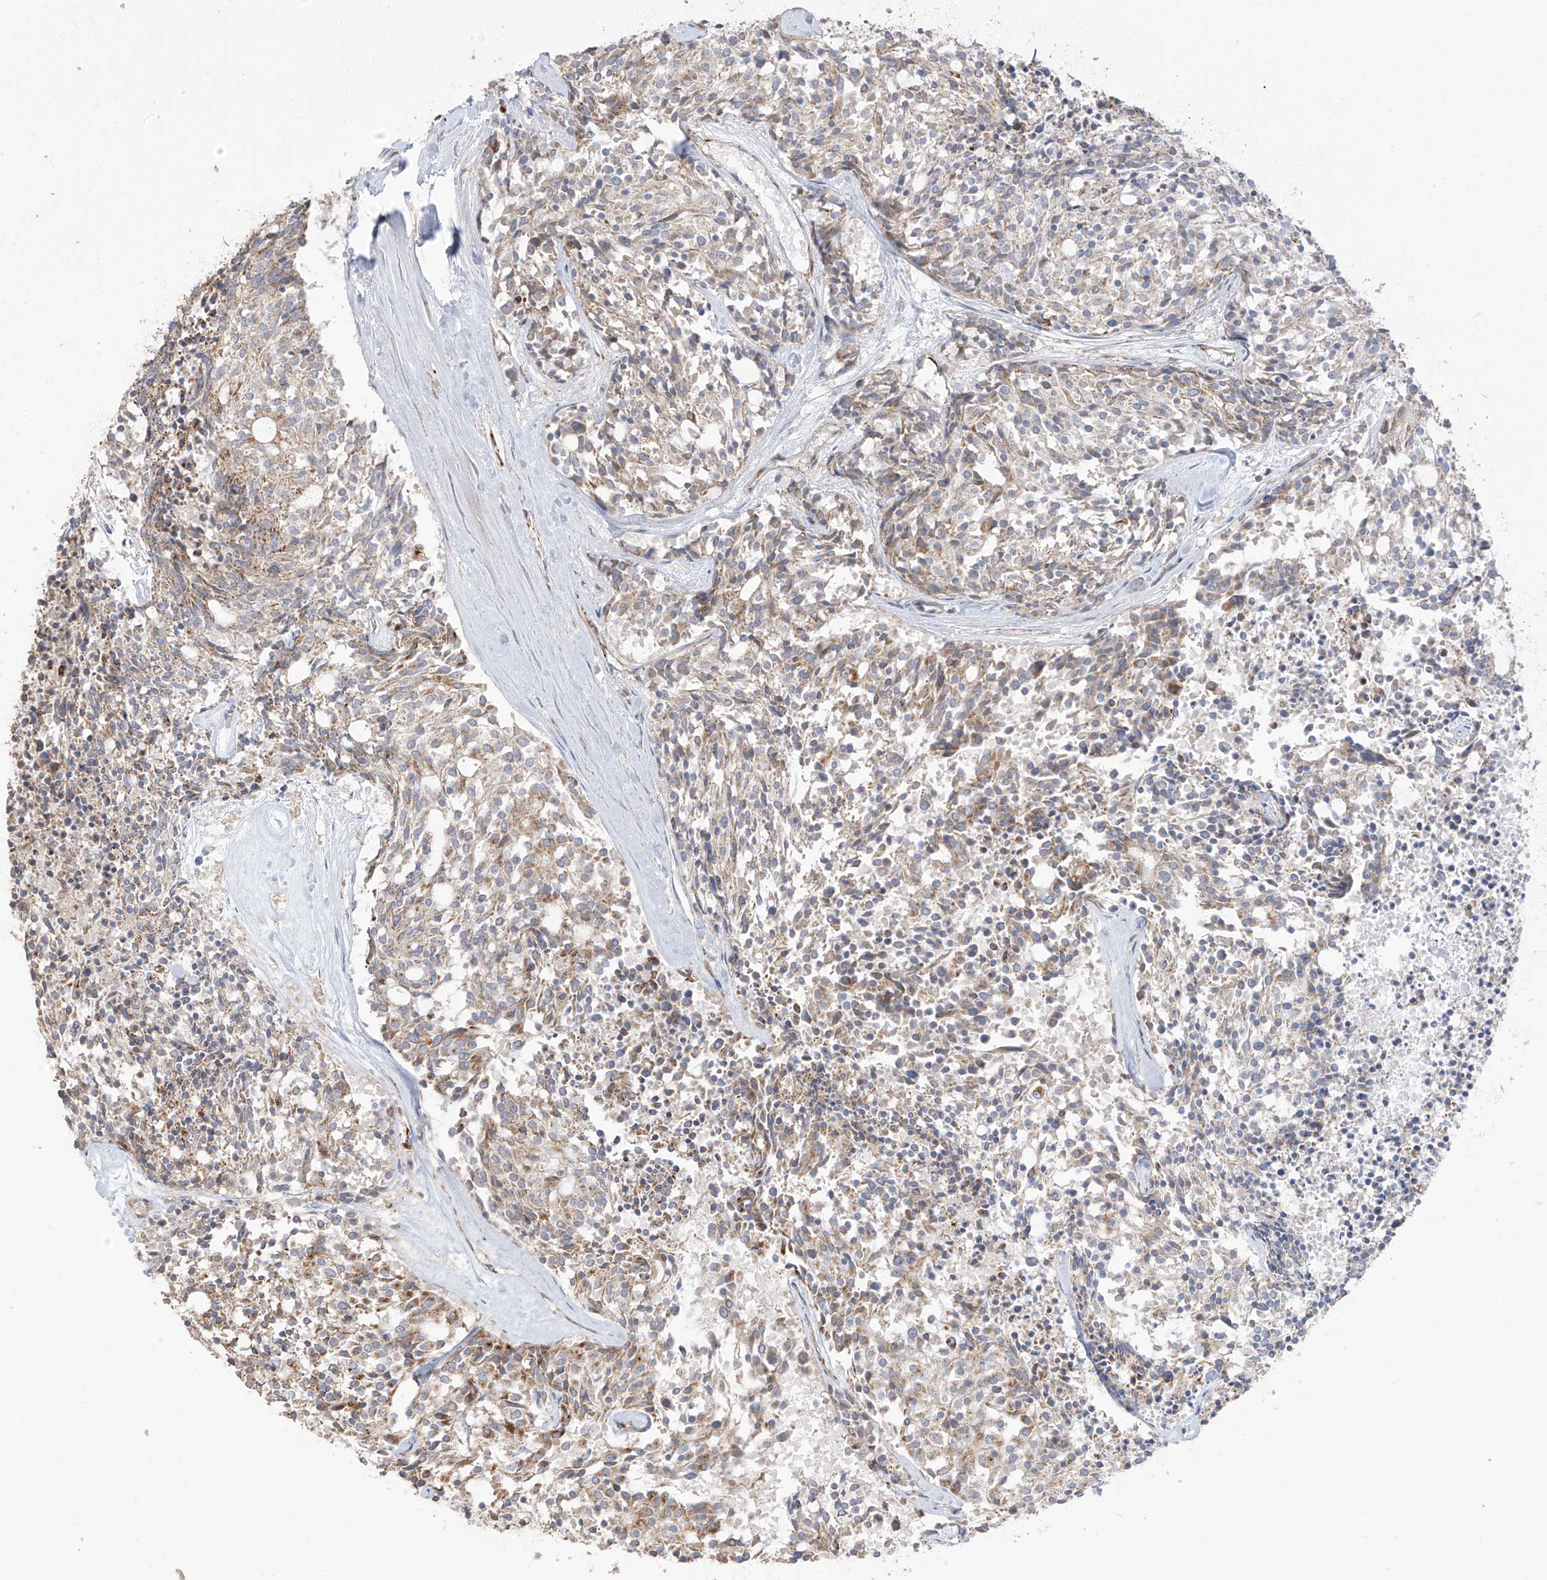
{"staining": {"intensity": "moderate", "quantity": "<25%", "location": "cytoplasmic/membranous"}, "tissue": "carcinoid", "cell_type": "Tumor cells", "image_type": "cancer", "snomed": [{"axis": "morphology", "description": "Carcinoid, malignant, NOS"}, {"axis": "topography", "description": "Pancreas"}], "caption": "Immunohistochemistry (IHC) histopathology image of carcinoid (malignant) stained for a protein (brown), which shows low levels of moderate cytoplasmic/membranous positivity in about <25% of tumor cells.", "gene": "DCDC2", "patient": {"sex": "female", "age": 54}}